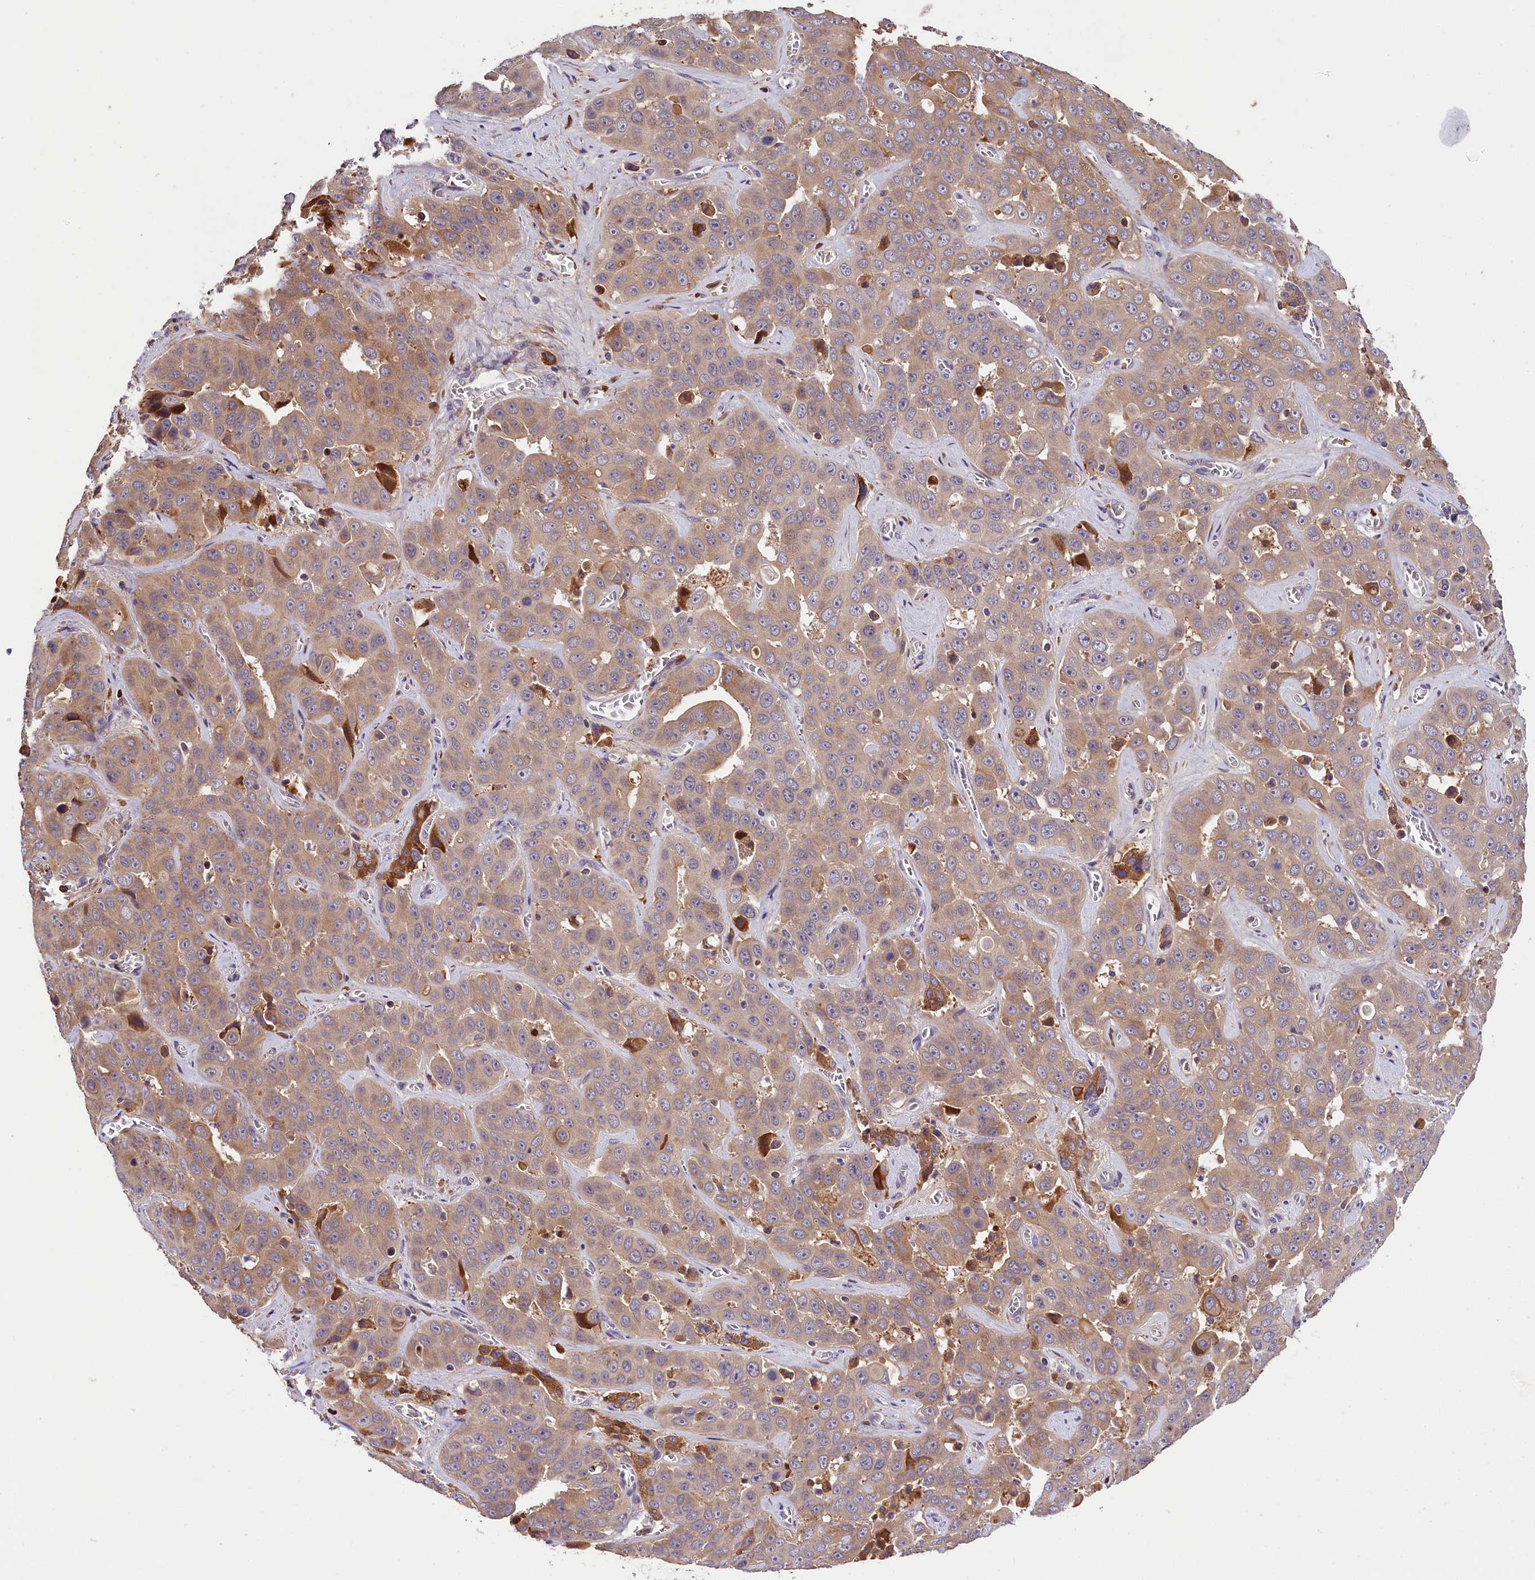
{"staining": {"intensity": "weak", "quantity": "25%-75%", "location": "cytoplasmic/membranous"}, "tissue": "liver cancer", "cell_type": "Tumor cells", "image_type": "cancer", "snomed": [{"axis": "morphology", "description": "Cholangiocarcinoma"}, {"axis": "topography", "description": "Liver"}], "caption": "This photomicrograph shows IHC staining of cholangiocarcinoma (liver), with low weak cytoplasmic/membranous positivity in approximately 25%-75% of tumor cells.", "gene": "PHAF1", "patient": {"sex": "female", "age": 52}}